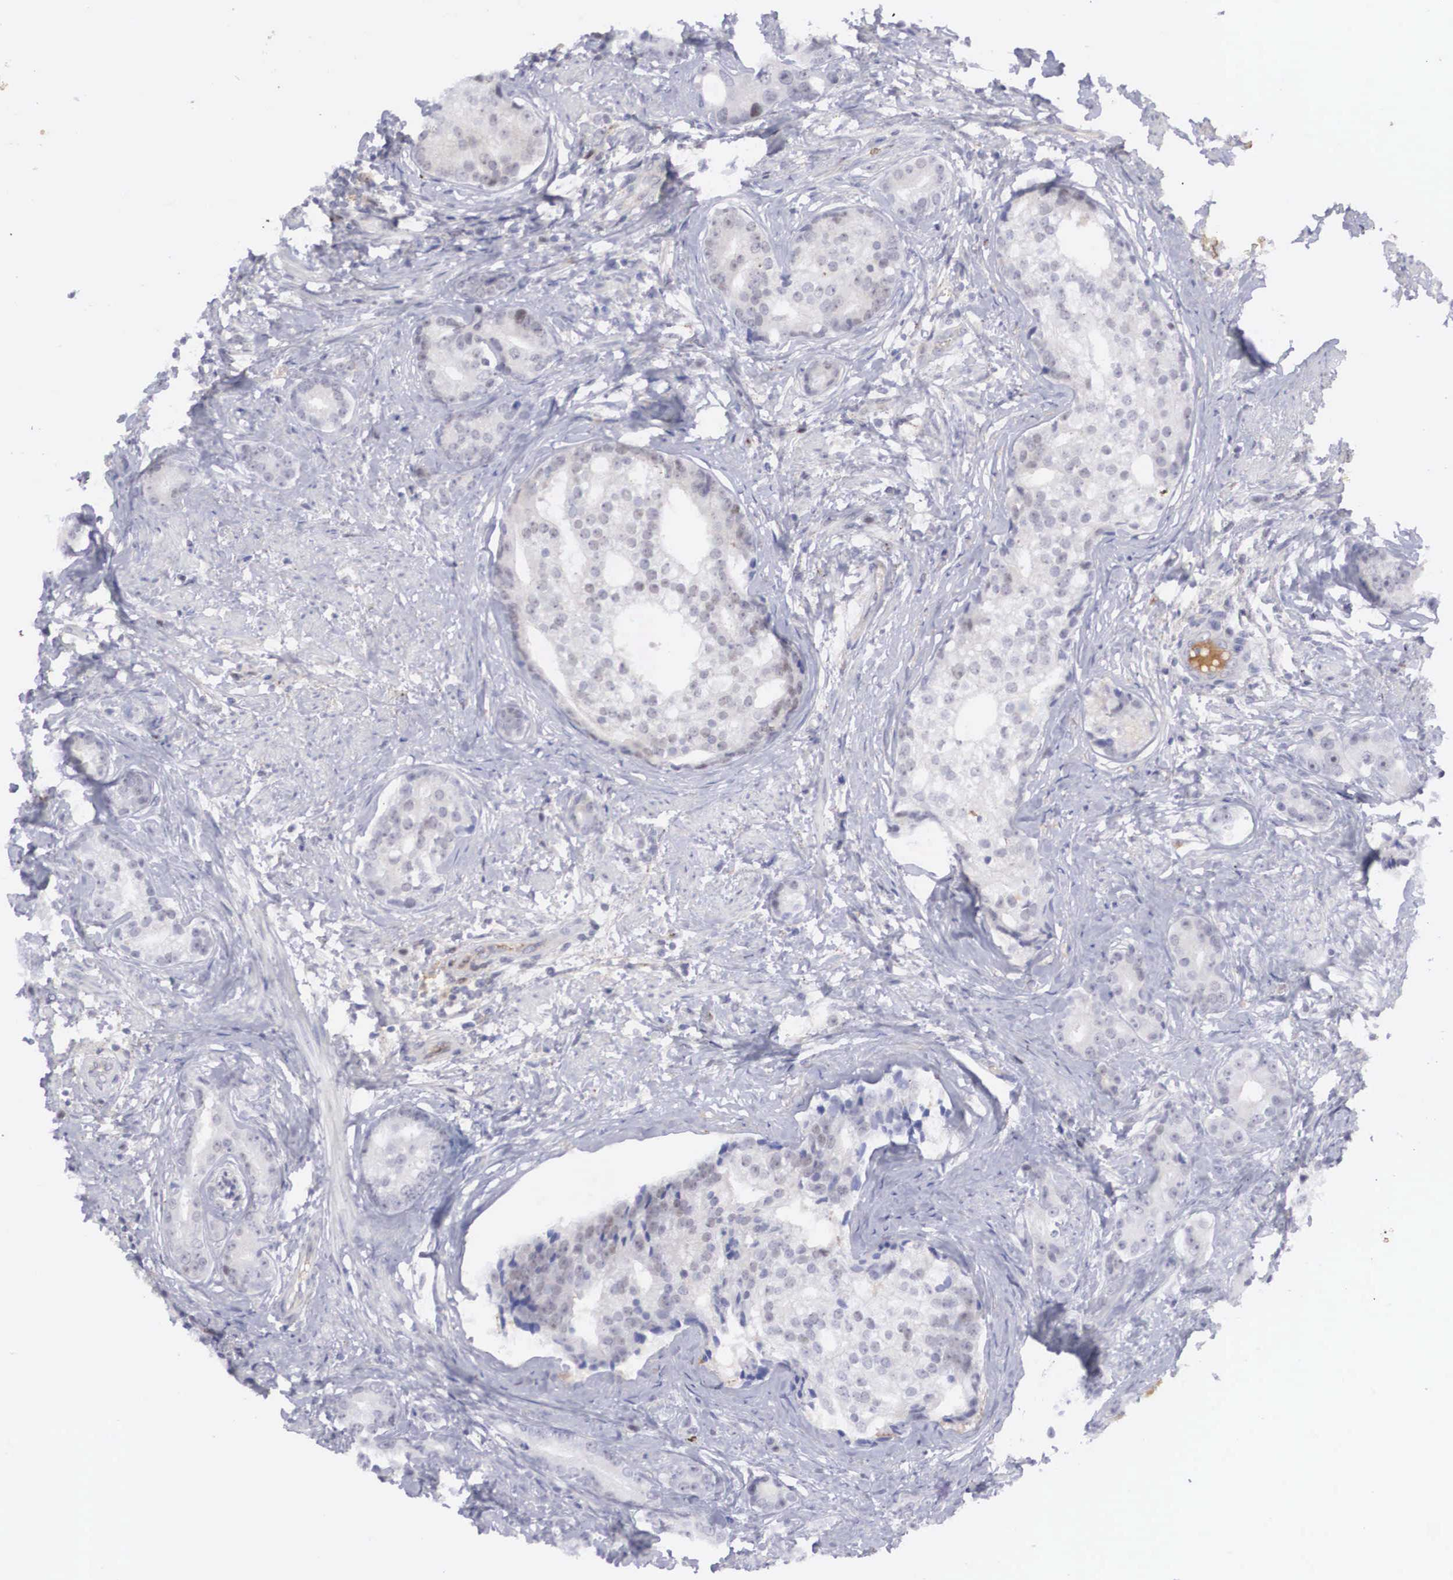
{"staining": {"intensity": "weak", "quantity": "<25%", "location": "nuclear"}, "tissue": "prostate cancer", "cell_type": "Tumor cells", "image_type": "cancer", "snomed": [{"axis": "morphology", "description": "Adenocarcinoma, Medium grade"}, {"axis": "topography", "description": "Prostate"}], "caption": "A high-resolution image shows IHC staining of prostate cancer, which exhibits no significant positivity in tumor cells. (Stains: DAB (3,3'-diaminobenzidine) immunohistochemistry with hematoxylin counter stain, Microscopy: brightfield microscopy at high magnification).", "gene": "RBPJ", "patient": {"sex": "male", "age": 59}}